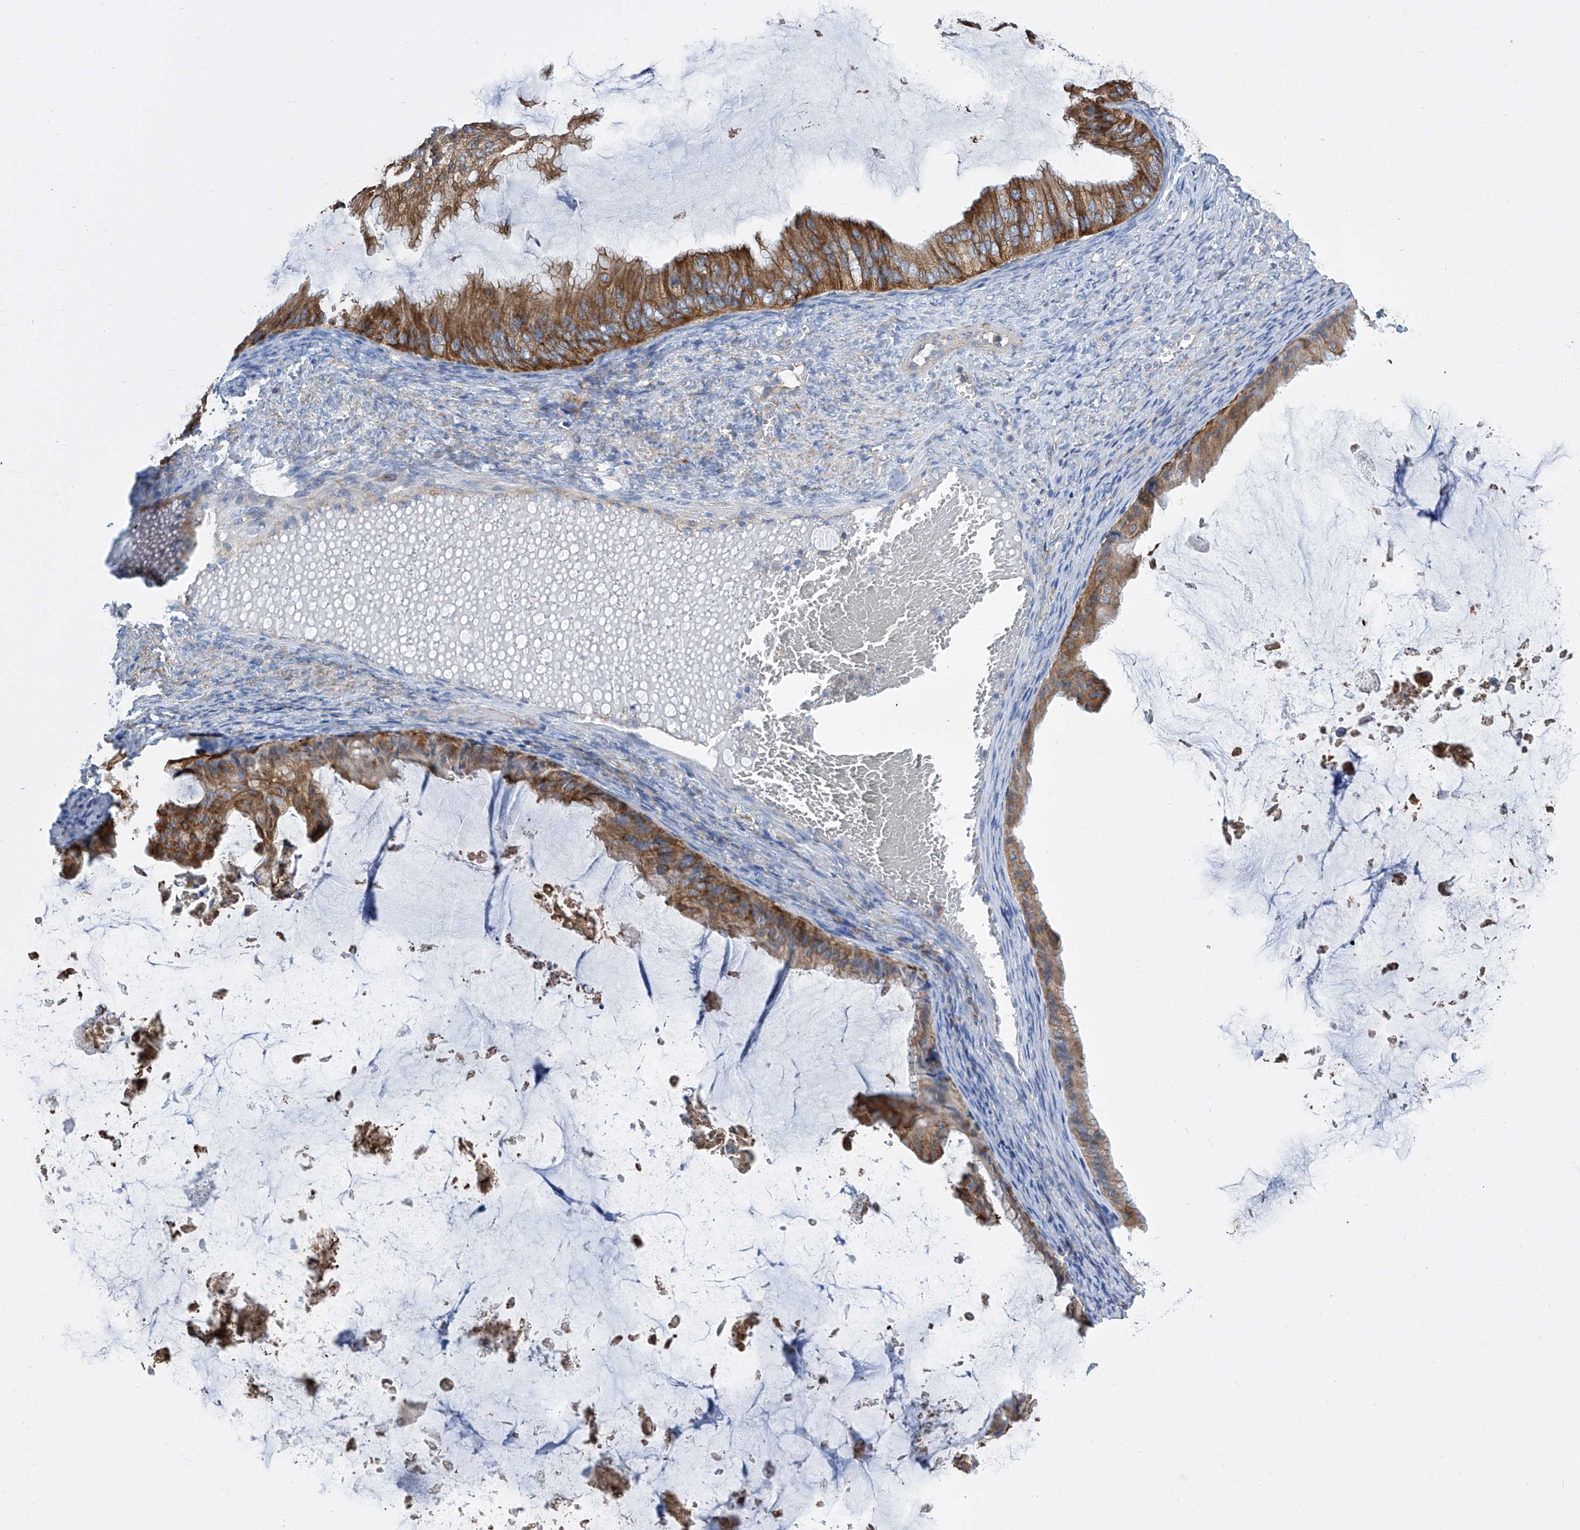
{"staining": {"intensity": "moderate", "quantity": ">75%", "location": "cytoplasmic/membranous"}, "tissue": "ovarian cancer", "cell_type": "Tumor cells", "image_type": "cancer", "snomed": [{"axis": "morphology", "description": "Cystadenocarcinoma, mucinous, NOS"}, {"axis": "topography", "description": "Ovary"}], "caption": "This is a histology image of immunohistochemistry (IHC) staining of ovarian cancer (mucinous cystadenocarcinoma), which shows moderate expression in the cytoplasmic/membranous of tumor cells.", "gene": "GPT", "patient": {"sex": "female", "age": 61}}